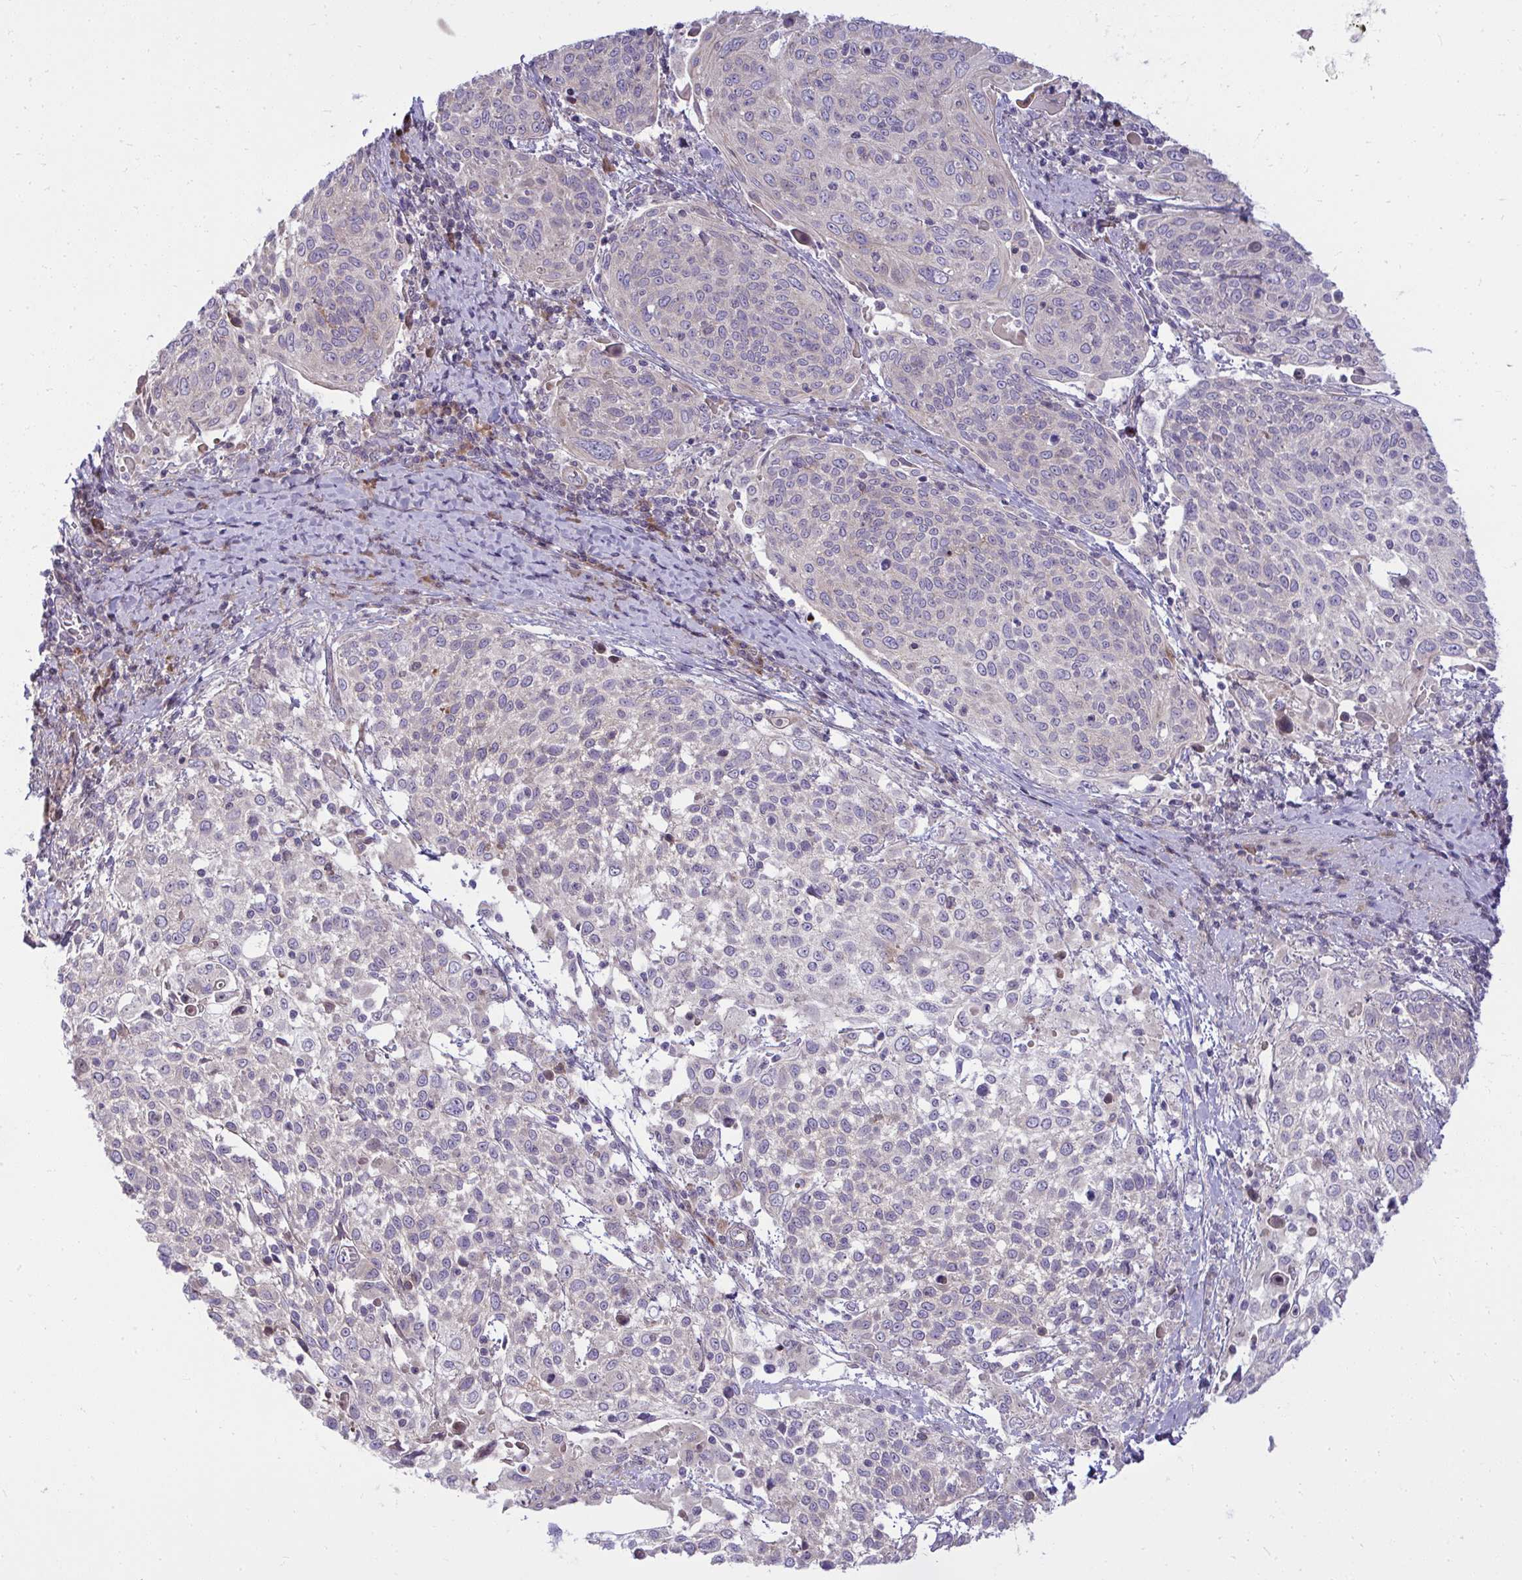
{"staining": {"intensity": "negative", "quantity": "none", "location": "none"}, "tissue": "cervical cancer", "cell_type": "Tumor cells", "image_type": "cancer", "snomed": [{"axis": "morphology", "description": "Squamous cell carcinoma, NOS"}, {"axis": "topography", "description": "Cervix"}], "caption": "IHC micrograph of human cervical squamous cell carcinoma stained for a protein (brown), which demonstrates no staining in tumor cells.", "gene": "ZSCAN9", "patient": {"sex": "female", "age": 61}}